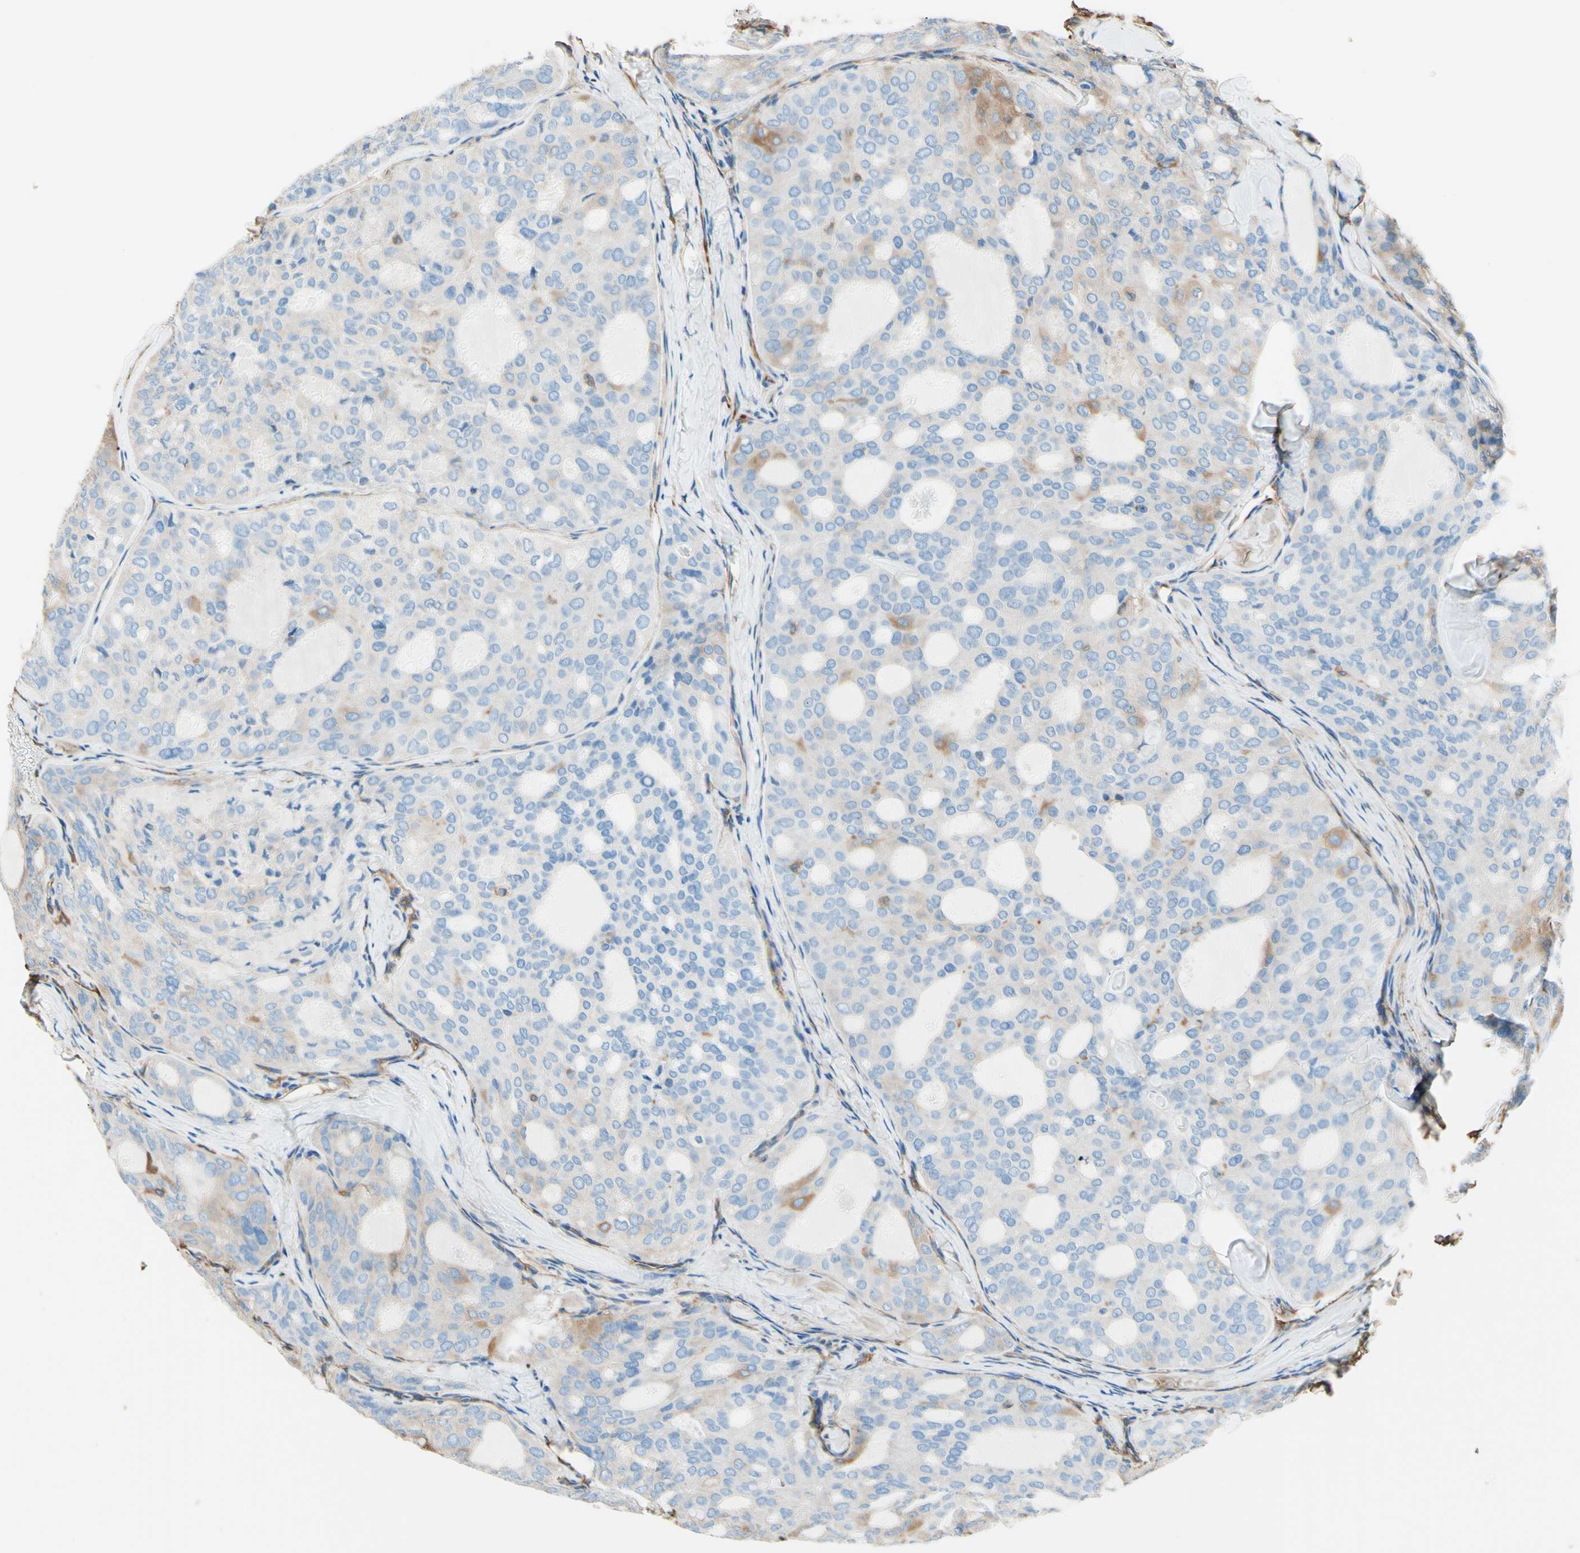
{"staining": {"intensity": "weak", "quantity": "<25%", "location": "cytoplasmic/membranous"}, "tissue": "thyroid cancer", "cell_type": "Tumor cells", "image_type": "cancer", "snomed": [{"axis": "morphology", "description": "Follicular adenoma carcinoma, NOS"}, {"axis": "topography", "description": "Thyroid gland"}], "caption": "Immunohistochemistry (IHC) of human thyroid follicular adenoma carcinoma exhibits no expression in tumor cells.", "gene": "DPYSL3", "patient": {"sex": "male", "age": 75}}